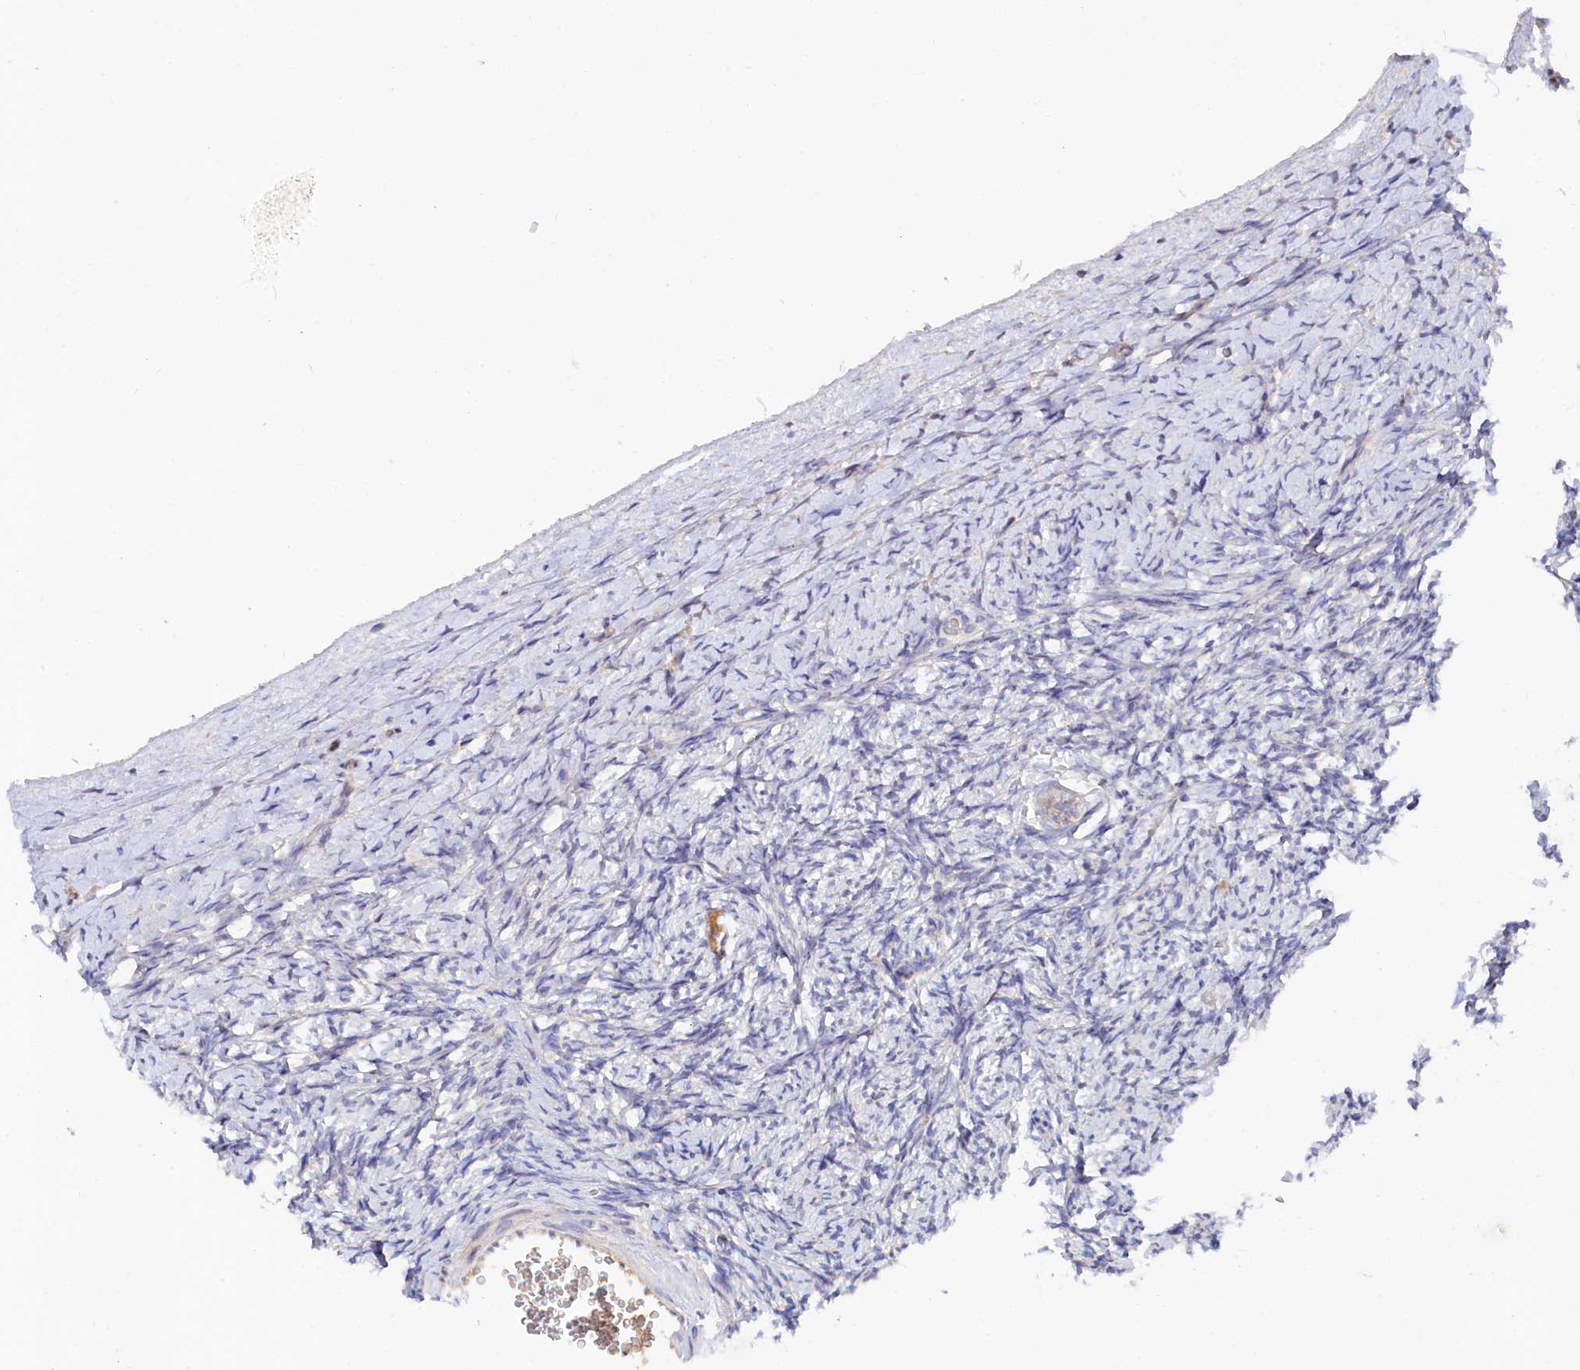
{"staining": {"intensity": "negative", "quantity": "none", "location": "none"}, "tissue": "ovary", "cell_type": "Ovarian stroma cells", "image_type": "normal", "snomed": [{"axis": "morphology", "description": "Normal tissue, NOS"}, {"axis": "morphology", "description": "Developmental malformation"}, {"axis": "topography", "description": "Ovary"}], "caption": "Immunohistochemical staining of normal ovary exhibits no significant staining in ovarian stroma cells. (IHC, brightfield microscopy, high magnification).", "gene": "SPATA5L1", "patient": {"sex": "female", "age": 39}}